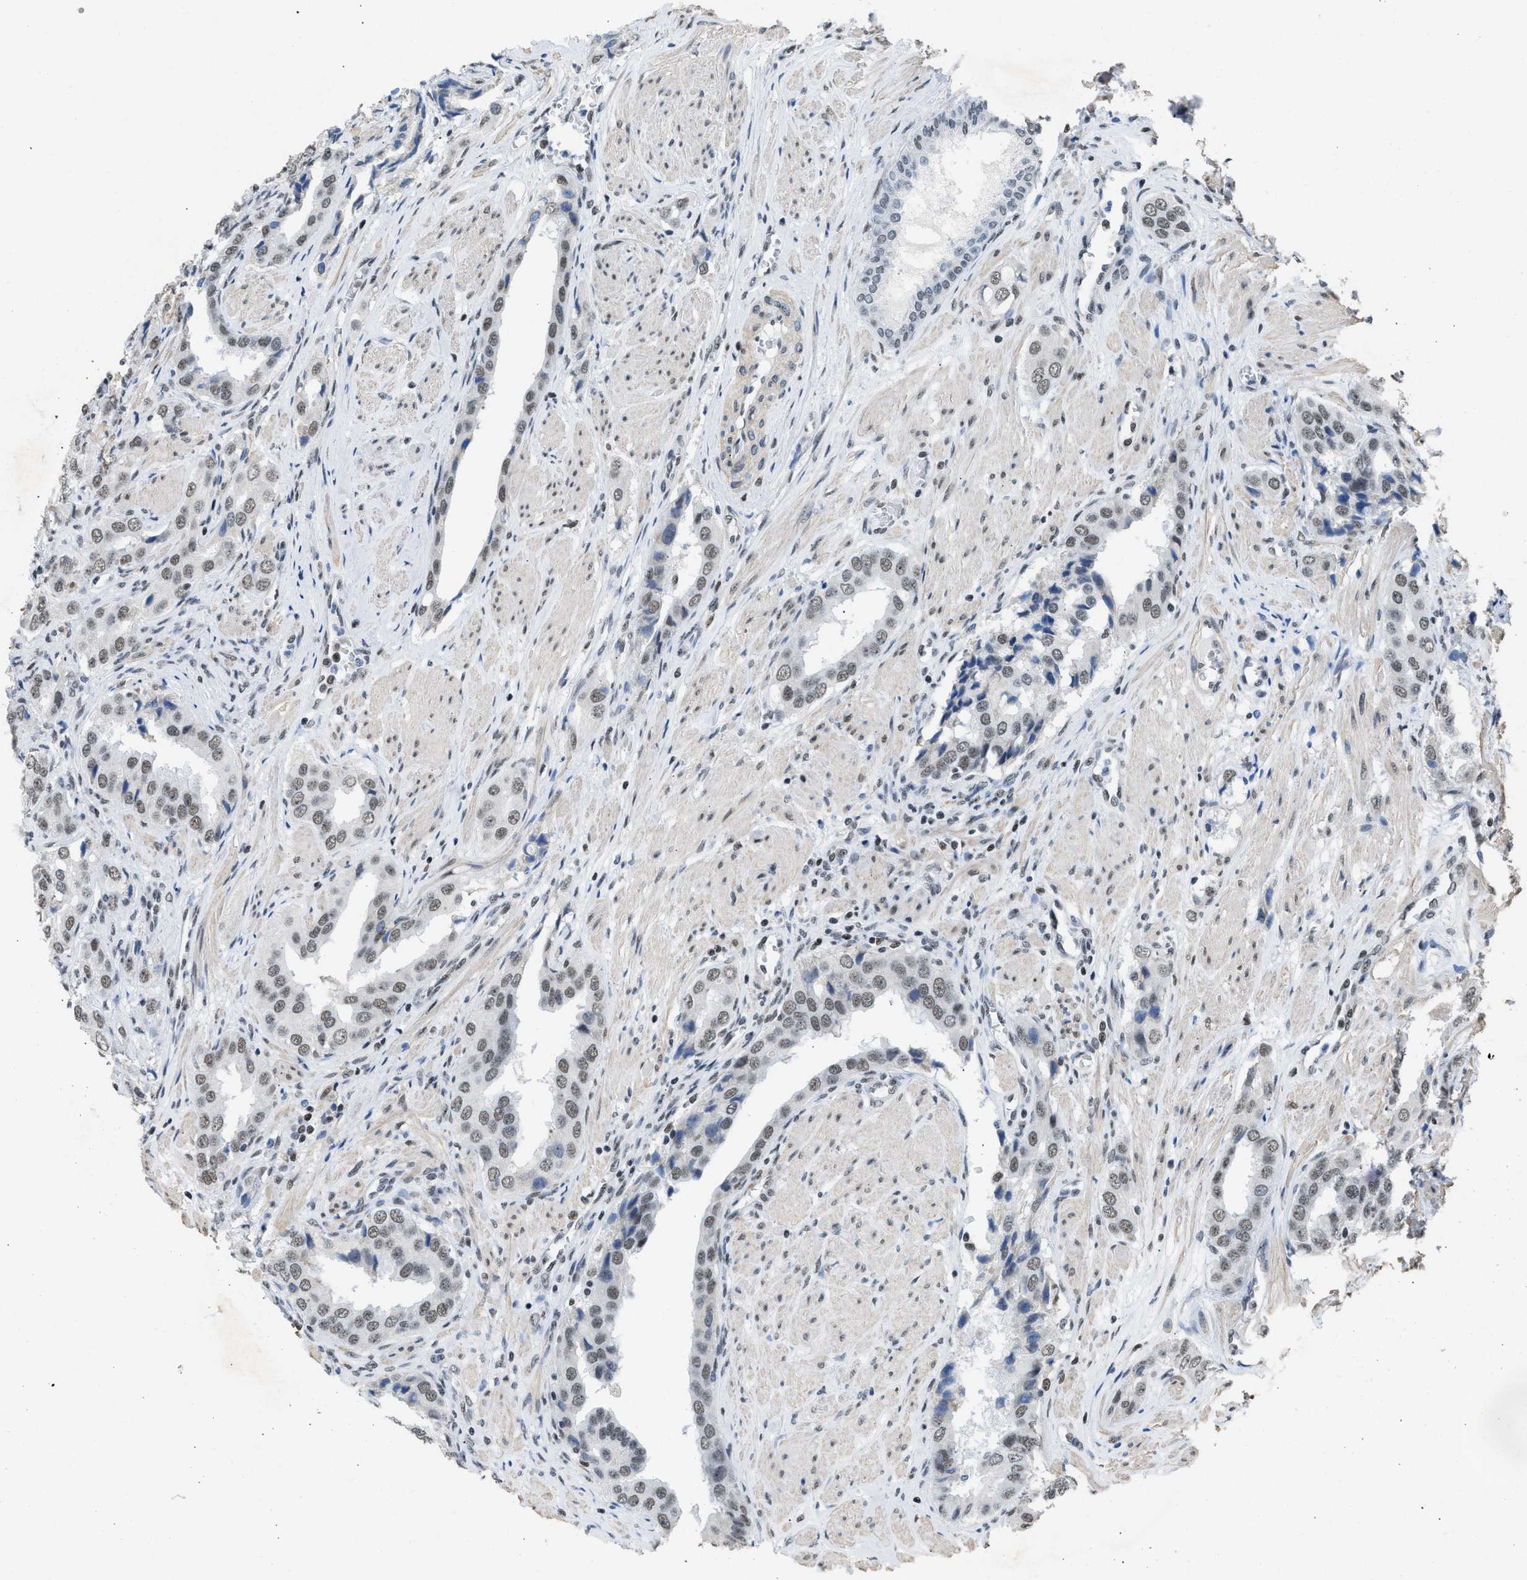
{"staining": {"intensity": "moderate", "quantity": "25%-75%", "location": "nuclear"}, "tissue": "prostate cancer", "cell_type": "Tumor cells", "image_type": "cancer", "snomed": [{"axis": "morphology", "description": "Adenocarcinoma, High grade"}, {"axis": "topography", "description": "Prostate"}], "caption": "Adenocarcinoma (high-grade) (prostate) stained with DAB (3,3'-diaminobenzidine) immunohistochemistry demonstrates medium levels of moderate nuclear staining in about 25%-75% of tumor cells. (Stains: DAB in brown, nuclei in blue, Microscopy: brightfield microscopy at high magnification).", "gene": "SCAF4", "patient": {"sex": "male", "age": 52}}